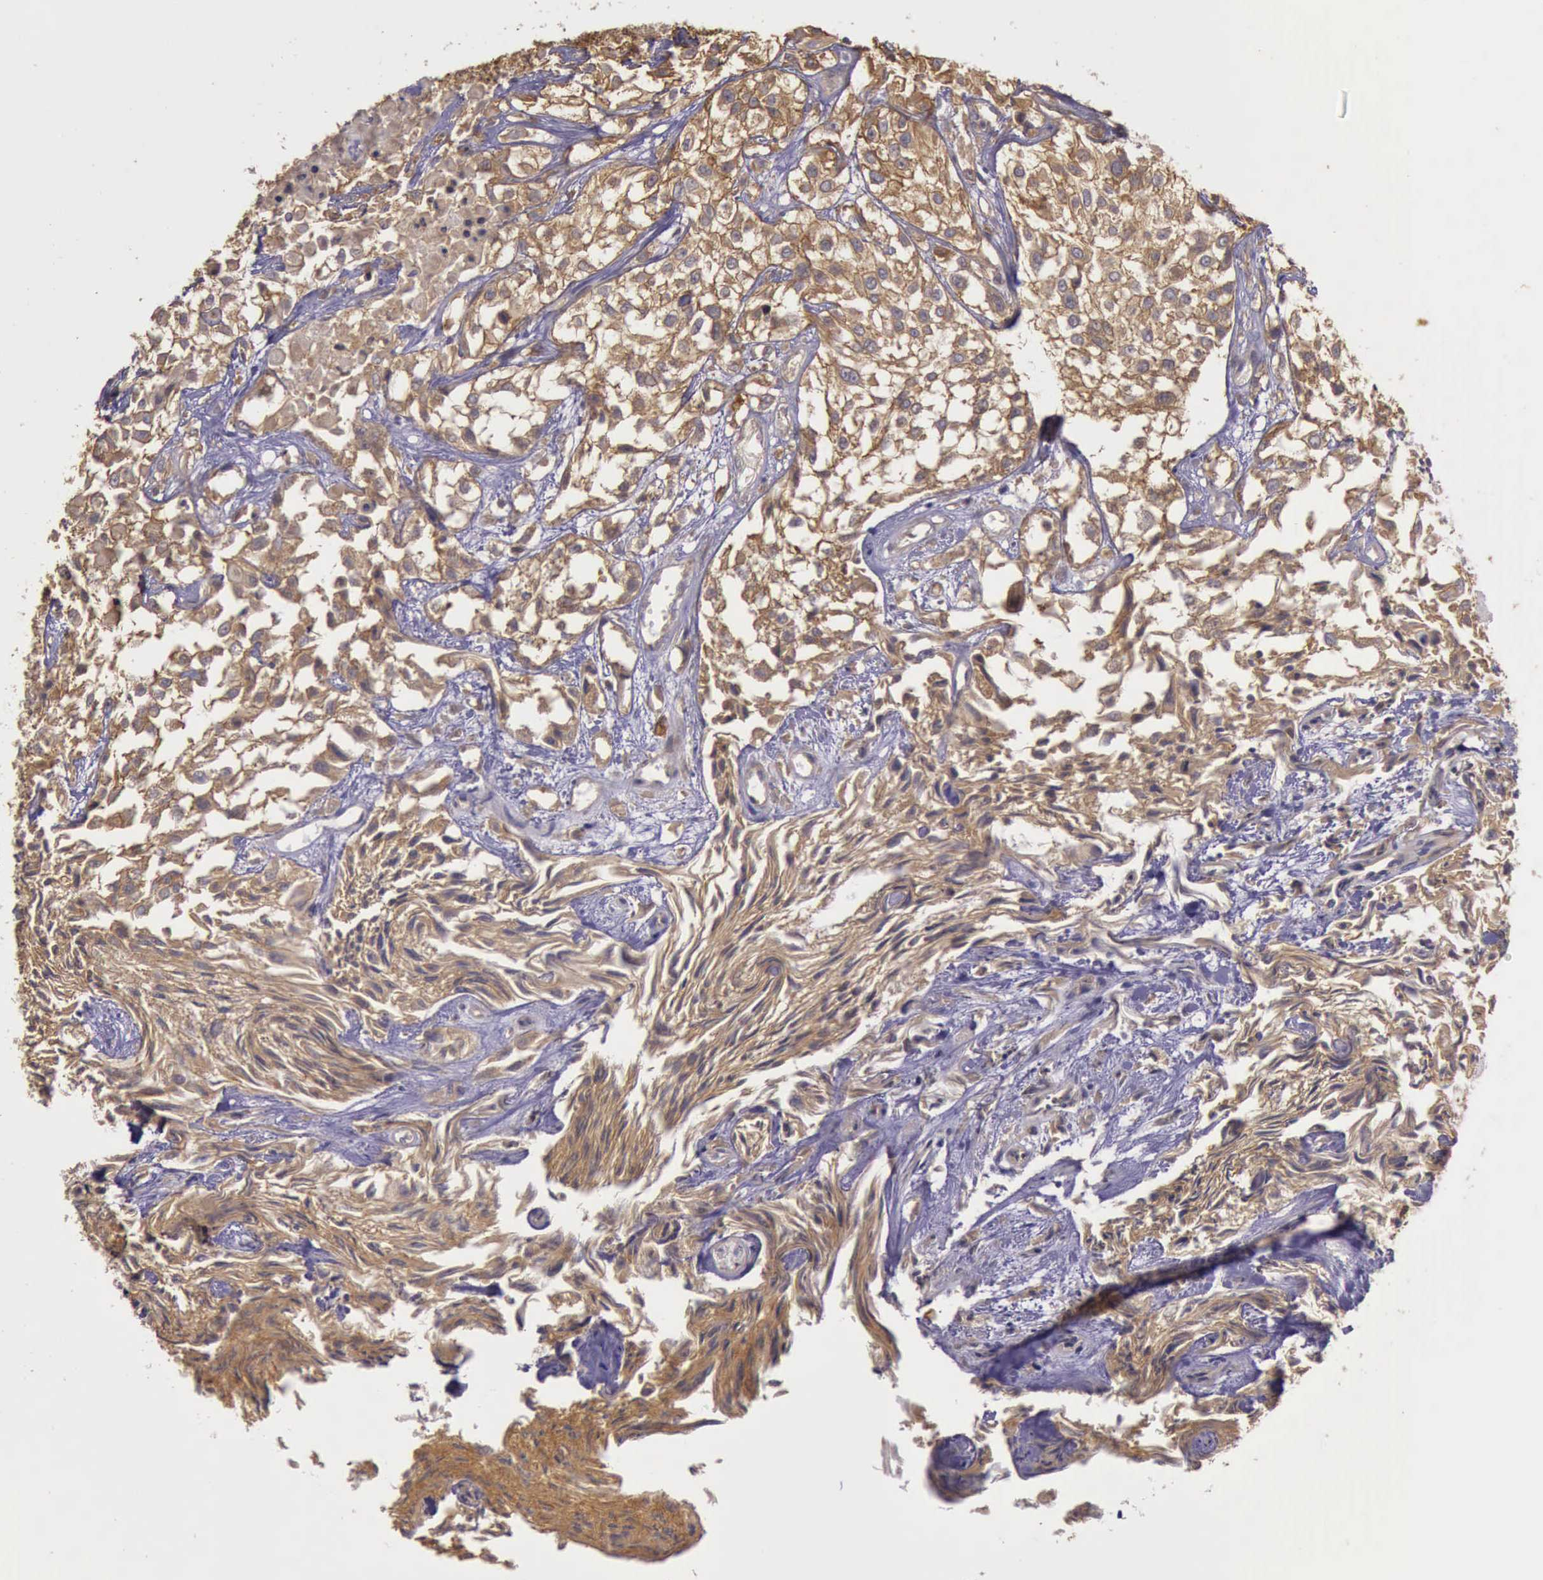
{"staining": {"intensity": "moderate", "quantity": ">75%", "location": "cytoplasmic/membranous"}, "tissue": "urothelial cancer", "cell_type": "Tumor cells", "image_type": "cancer", "snomed": [{"axis": "morphology", "description": "Urothelial carcinoma, High grade"}, {"axis": "topography", "description": "Urinary bladder"}], "caption": "Immunohistochemical staining of human urothelial cancer reveals moderate cytoplasmic/membranous protein positivity in approximately >75% of tumor cells.", "gene": "EIF5", "patient": {"sex": "male", "age": 56}}